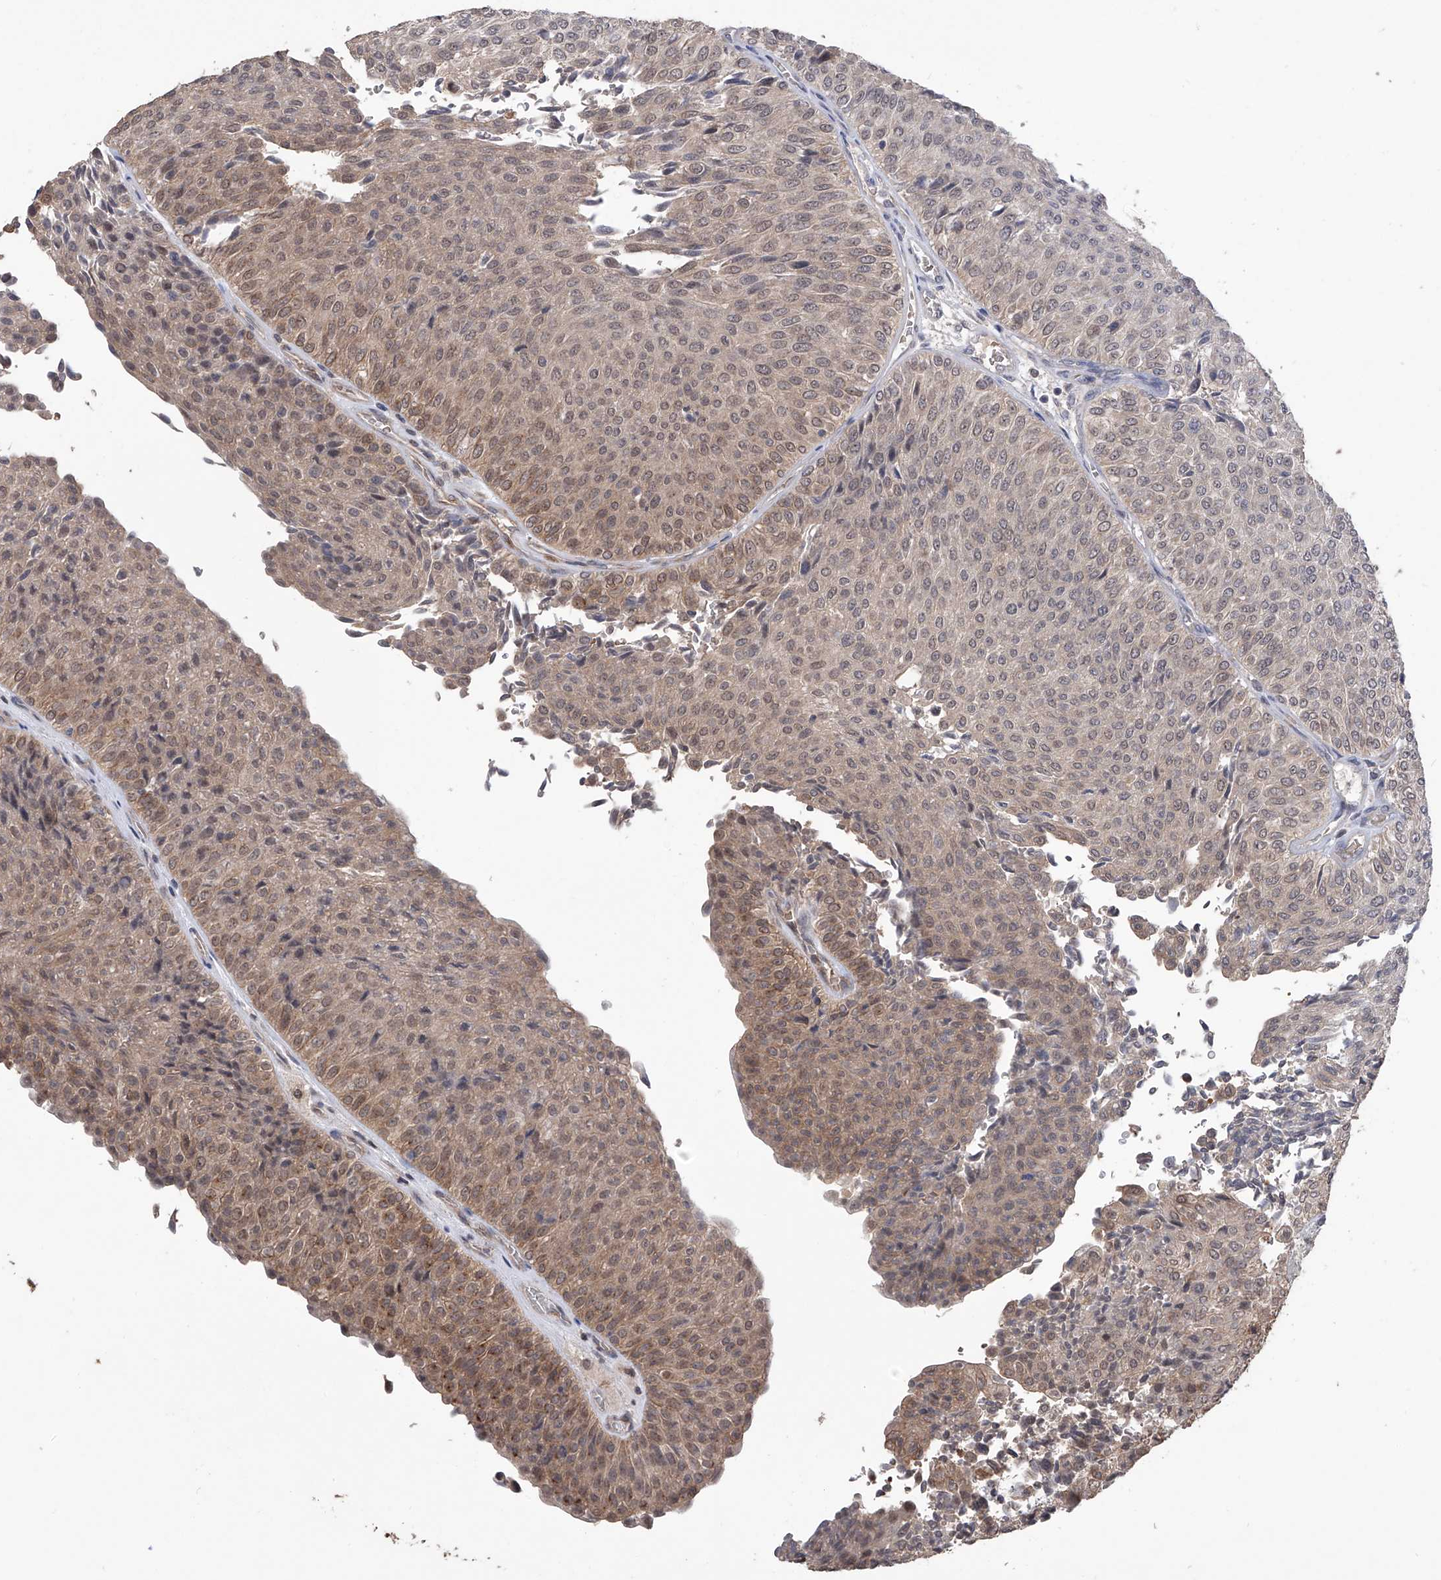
{"staining": {"intensity": "weak", "quantity": "25%-75%", "location": "cytoplasmic/membranous,nuclear"}, "tissue": "urothelial cancer", "cell_type": "Tumor cells", "image_type": "cancer", "snomed": [{"axis": "morphology", "description": "Urothelial carcinoma, Low grade"}, {"axis": "topography", "description": "Urinary bladder"}], "caption": "Human urothelial carcinoma (low-grade) stained for a protein (brown) reveals weak cytoplasmic/membranous and nuclear positive expression in approximately 25%-75% of tumor cells.", "gene": "LYSMD4", "patient": {"sex": "male", "age": 78}}